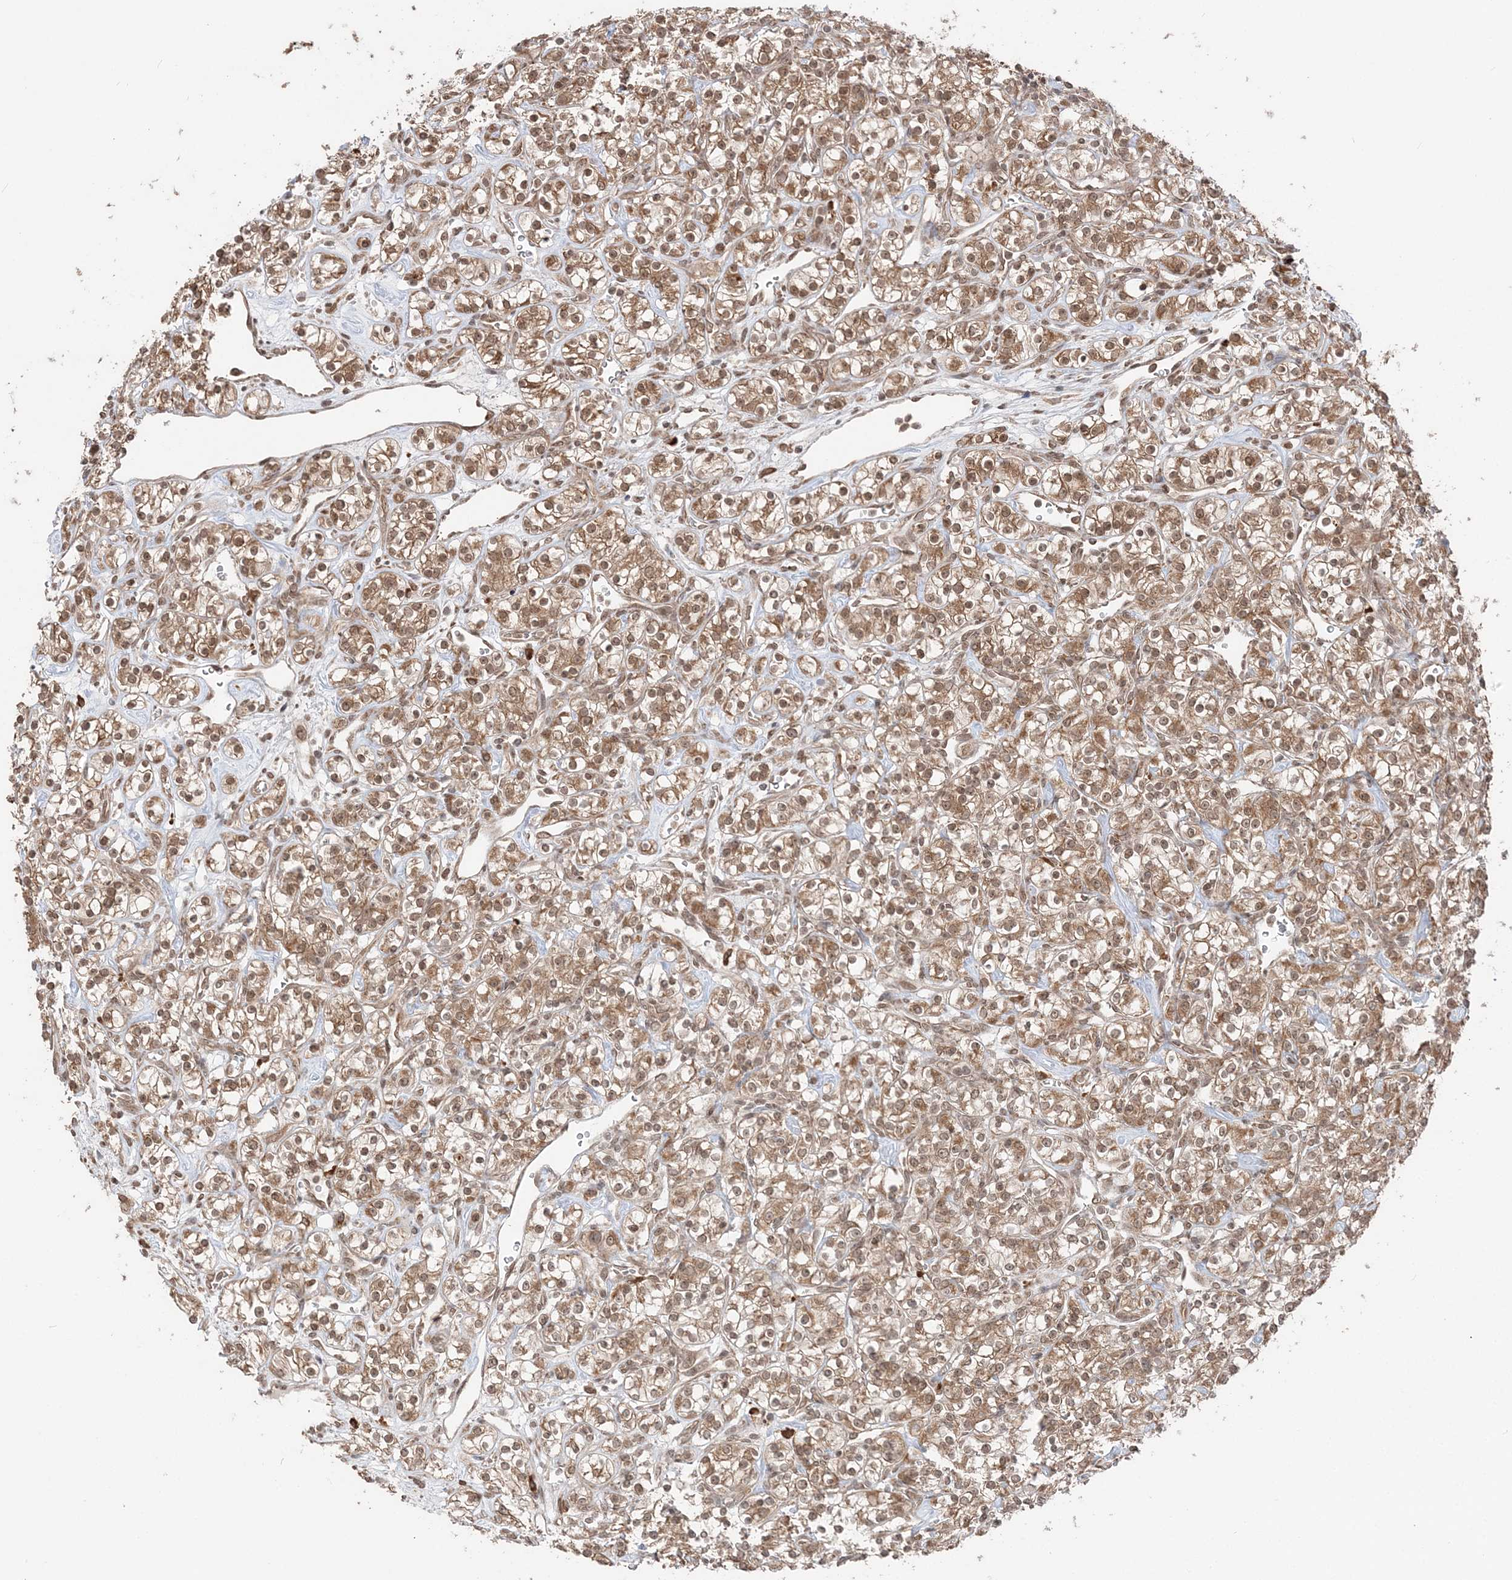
{"staining": {"intensity": "moderate", "quantity": ">75%", "location": "cytoplasmic/membranous,nuclear"}, "tissue": "renal cancer", "cell_type": "Tumor cells", "image_type": "cancer", "snomed": [{"axis": "morphology", "description": "Adenocarcinoma, NOS"}, {"axis": "topography", "description": "Kidney"}], "caption": "Renal cancer (adenocarcinoma) stained with DAB (3,3'-diaminobenzidine) IHC demonstrates medium levels of moderate cytoplasmic/membranous and nuclear expression in about >75% of tumor cells. The protein is stained brown, and the nuclei are stained in blue (DAB (3,3'-diaminobenzidine) IHC with brightfield microscopy, high magnification).", "gene": "TMED10", "patient": {"sex": "male", "age": 77}}